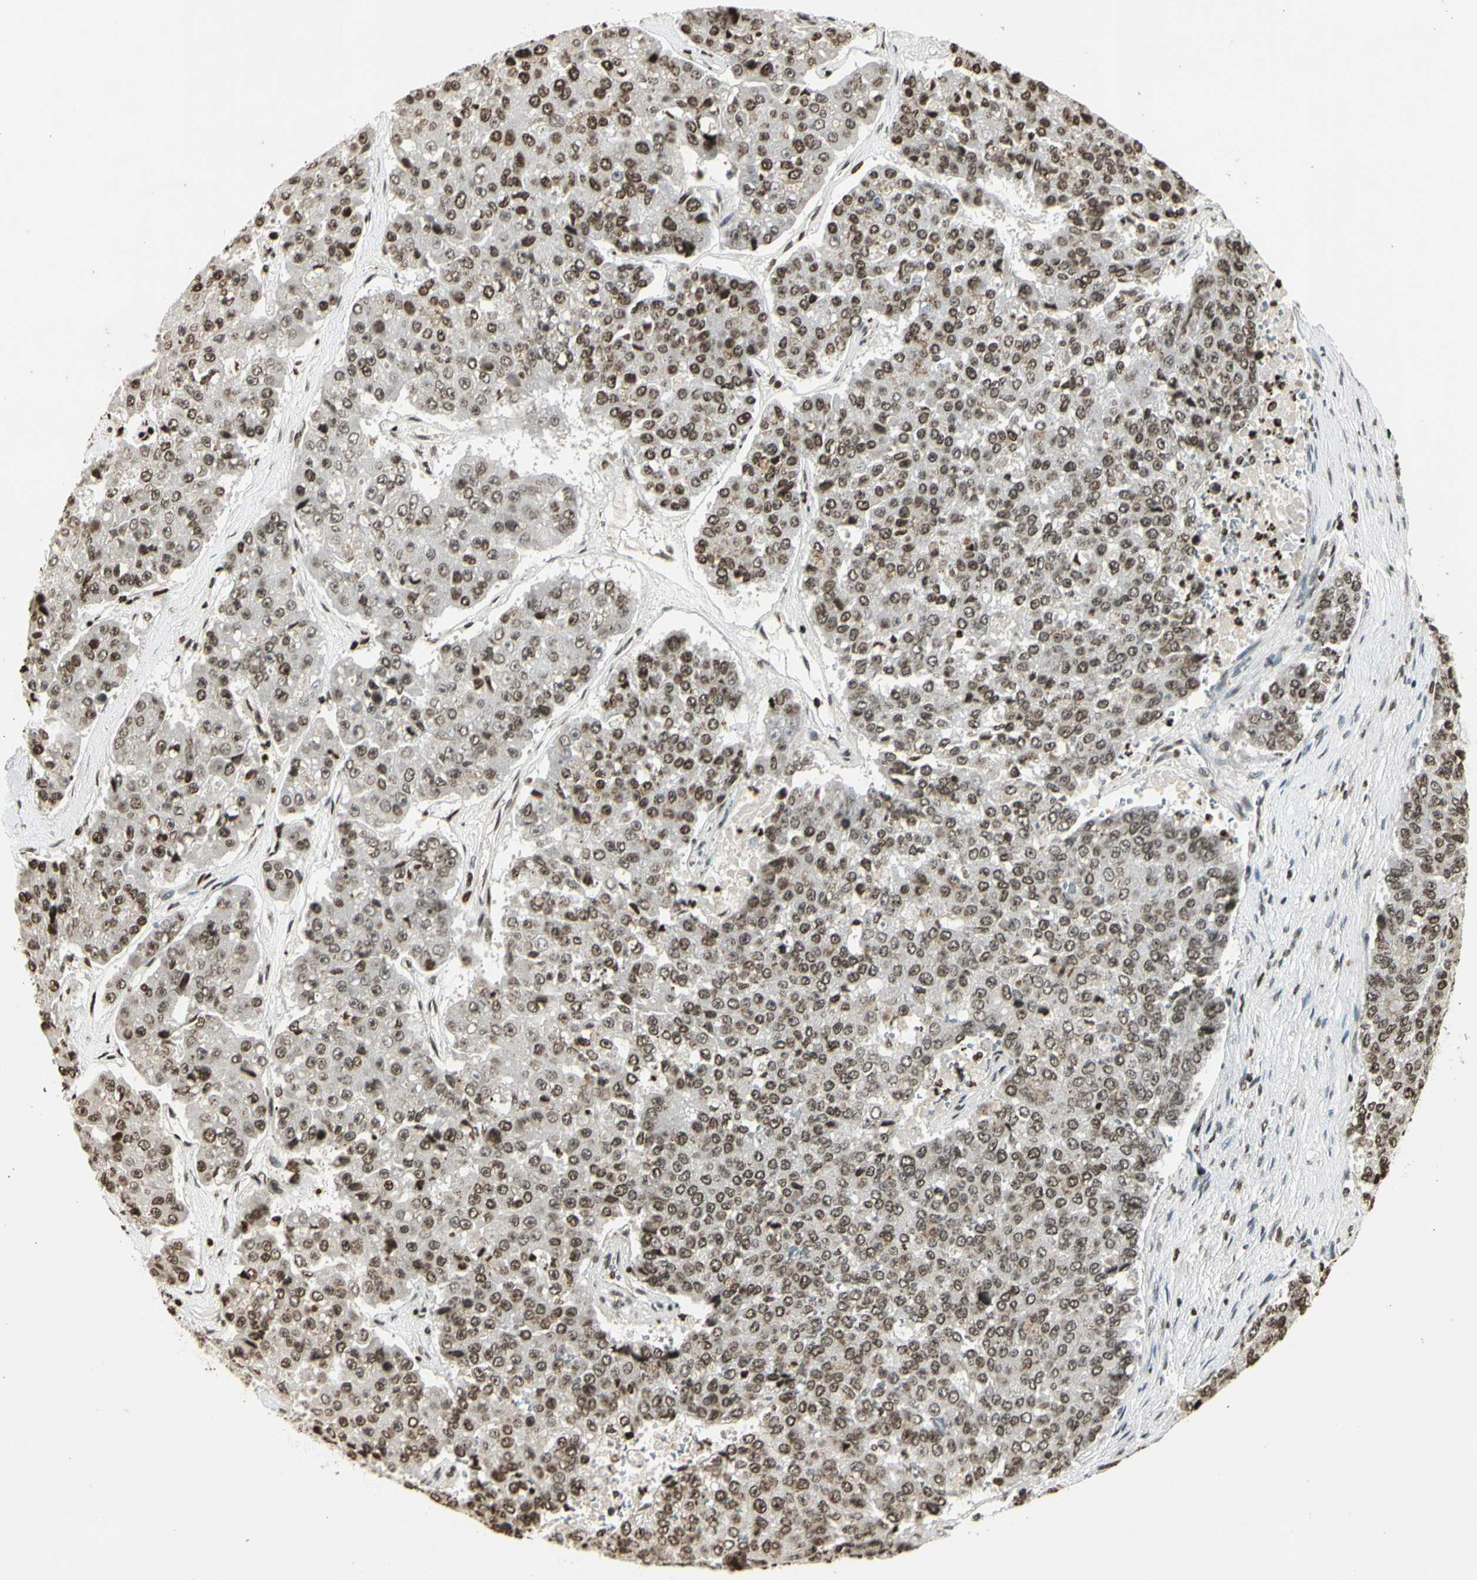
{"staining": {"intensity": "moderate", "quantity": ">75%", "location": "cytoplasmic/membranous,nuclear"}, "tissue": "pancreatic cancer", "cell_type": "Tumor cells", "image_type": "cancer", "snomed": [{"axis": "morphology", "description": "Adenocarcinoma, NOS"}, {"axis": "topography", "description": "Pancreas"}], "caption": "This is a photomicrograph of immunohistochemistry staining of pancreatic cancer, which shows moderate staining in the cytoplasmic/membranous and nuclear of tumor cells.", "gene": "RORA", "patient": {"sex": "male", "age": 50}}